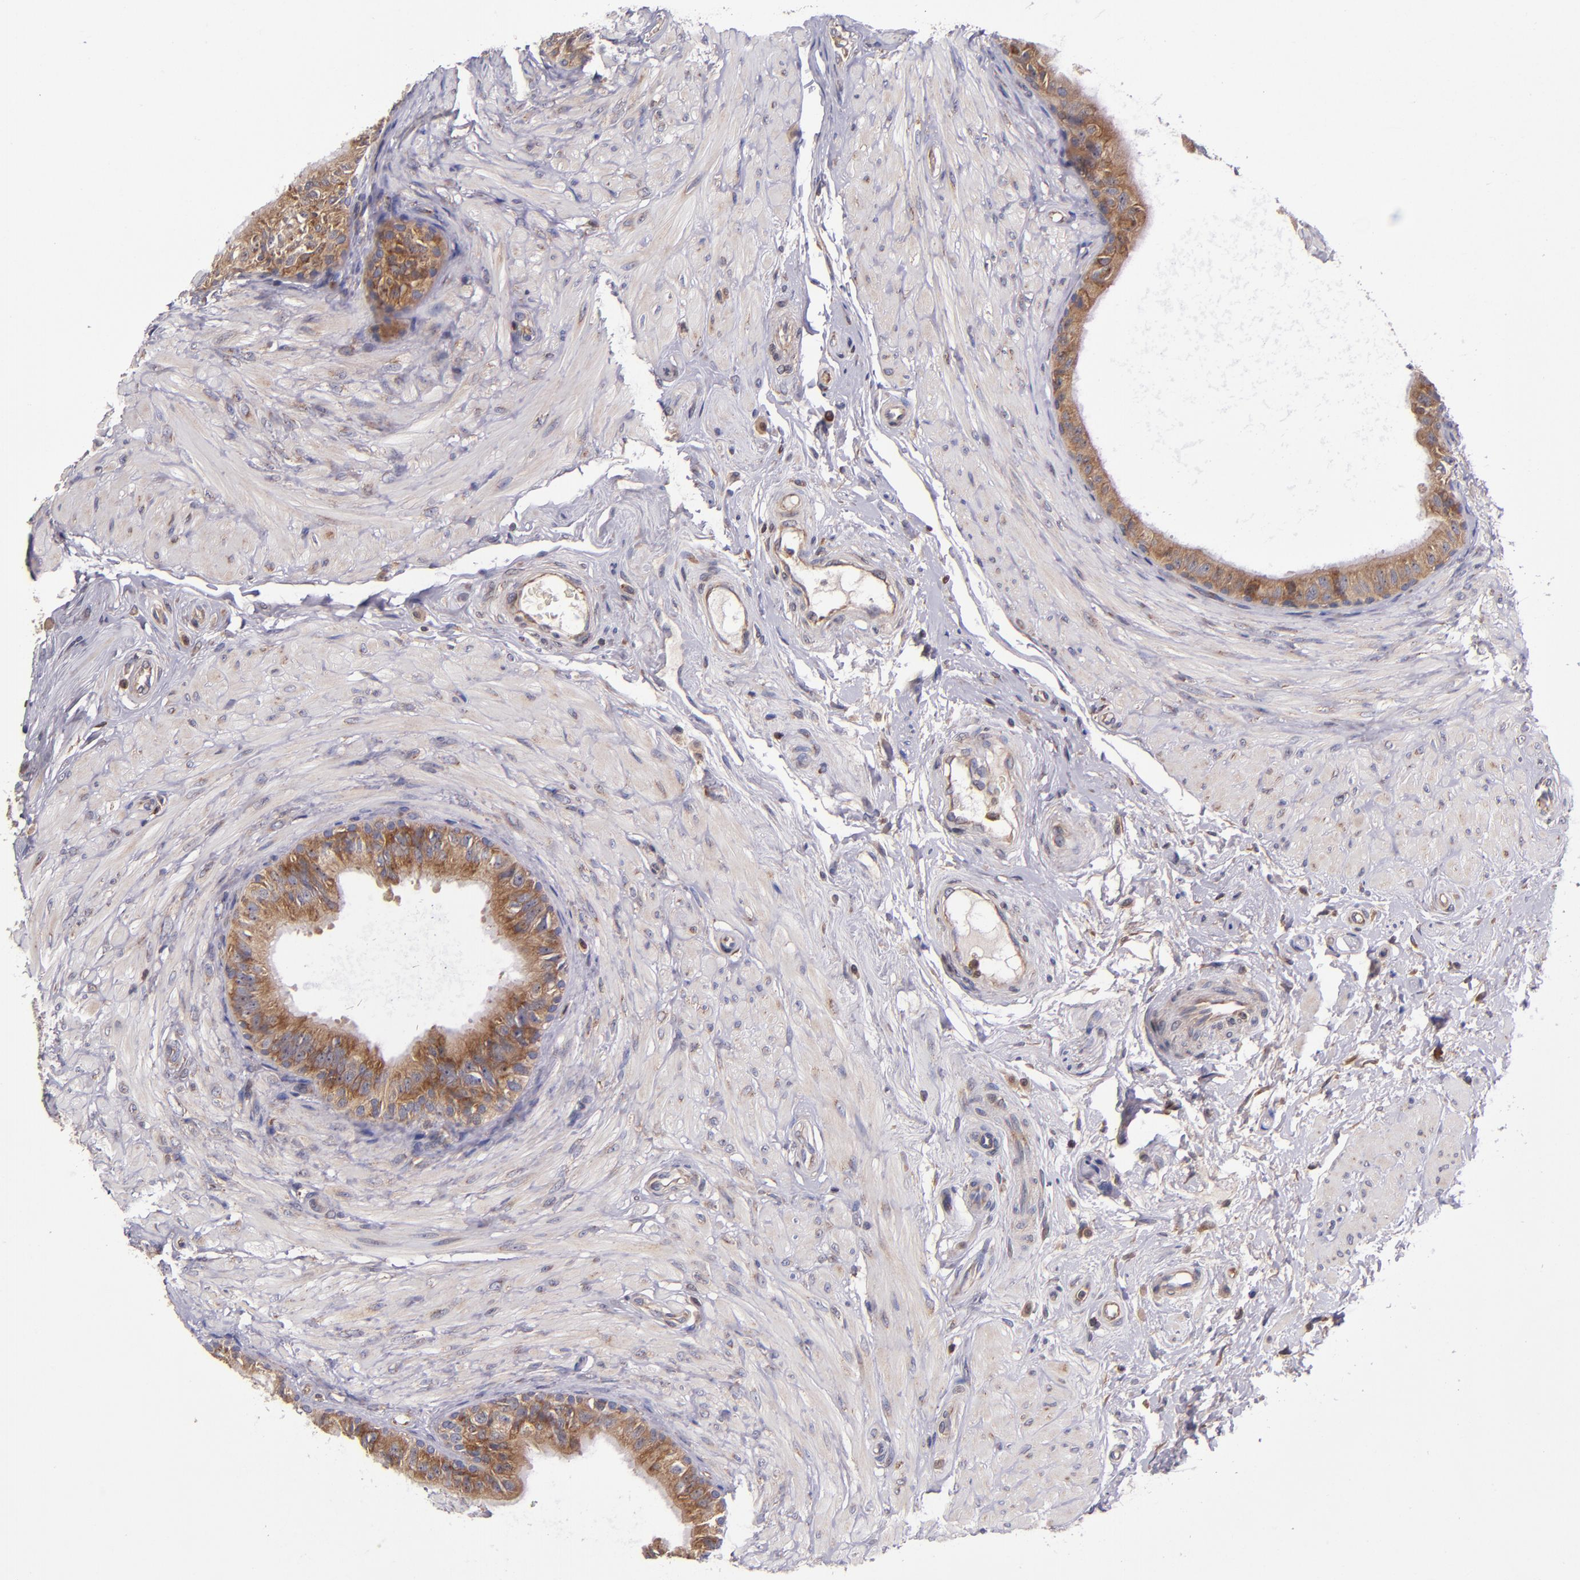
{"staining": {"intensity": "moderate", "quantity": ">75%", "location": "cytoplasmic/membranous"}, "tissue": "epididymis", "cell_type": "Glandular cells", "image_type": "normal", "snomed": [{"axis": "morphology", "description": "Normal tissue, NOS"}, {"axis": "topography", "description": "Epididymis"}], "caption": "Immunohistochemistry (IHC) photomicrograph of normal epididymis: human epididymis stained using immunohistochemistry (IHC) exhibits medium levels of moderate protein expression localized specifically in the cytoplasmic/membranous of glandular cells, appearing as a cytoplasmic/membranous brown color.", "gene": "EIF4ENIF1", "patient": {"sex": "male", "age": 68}}